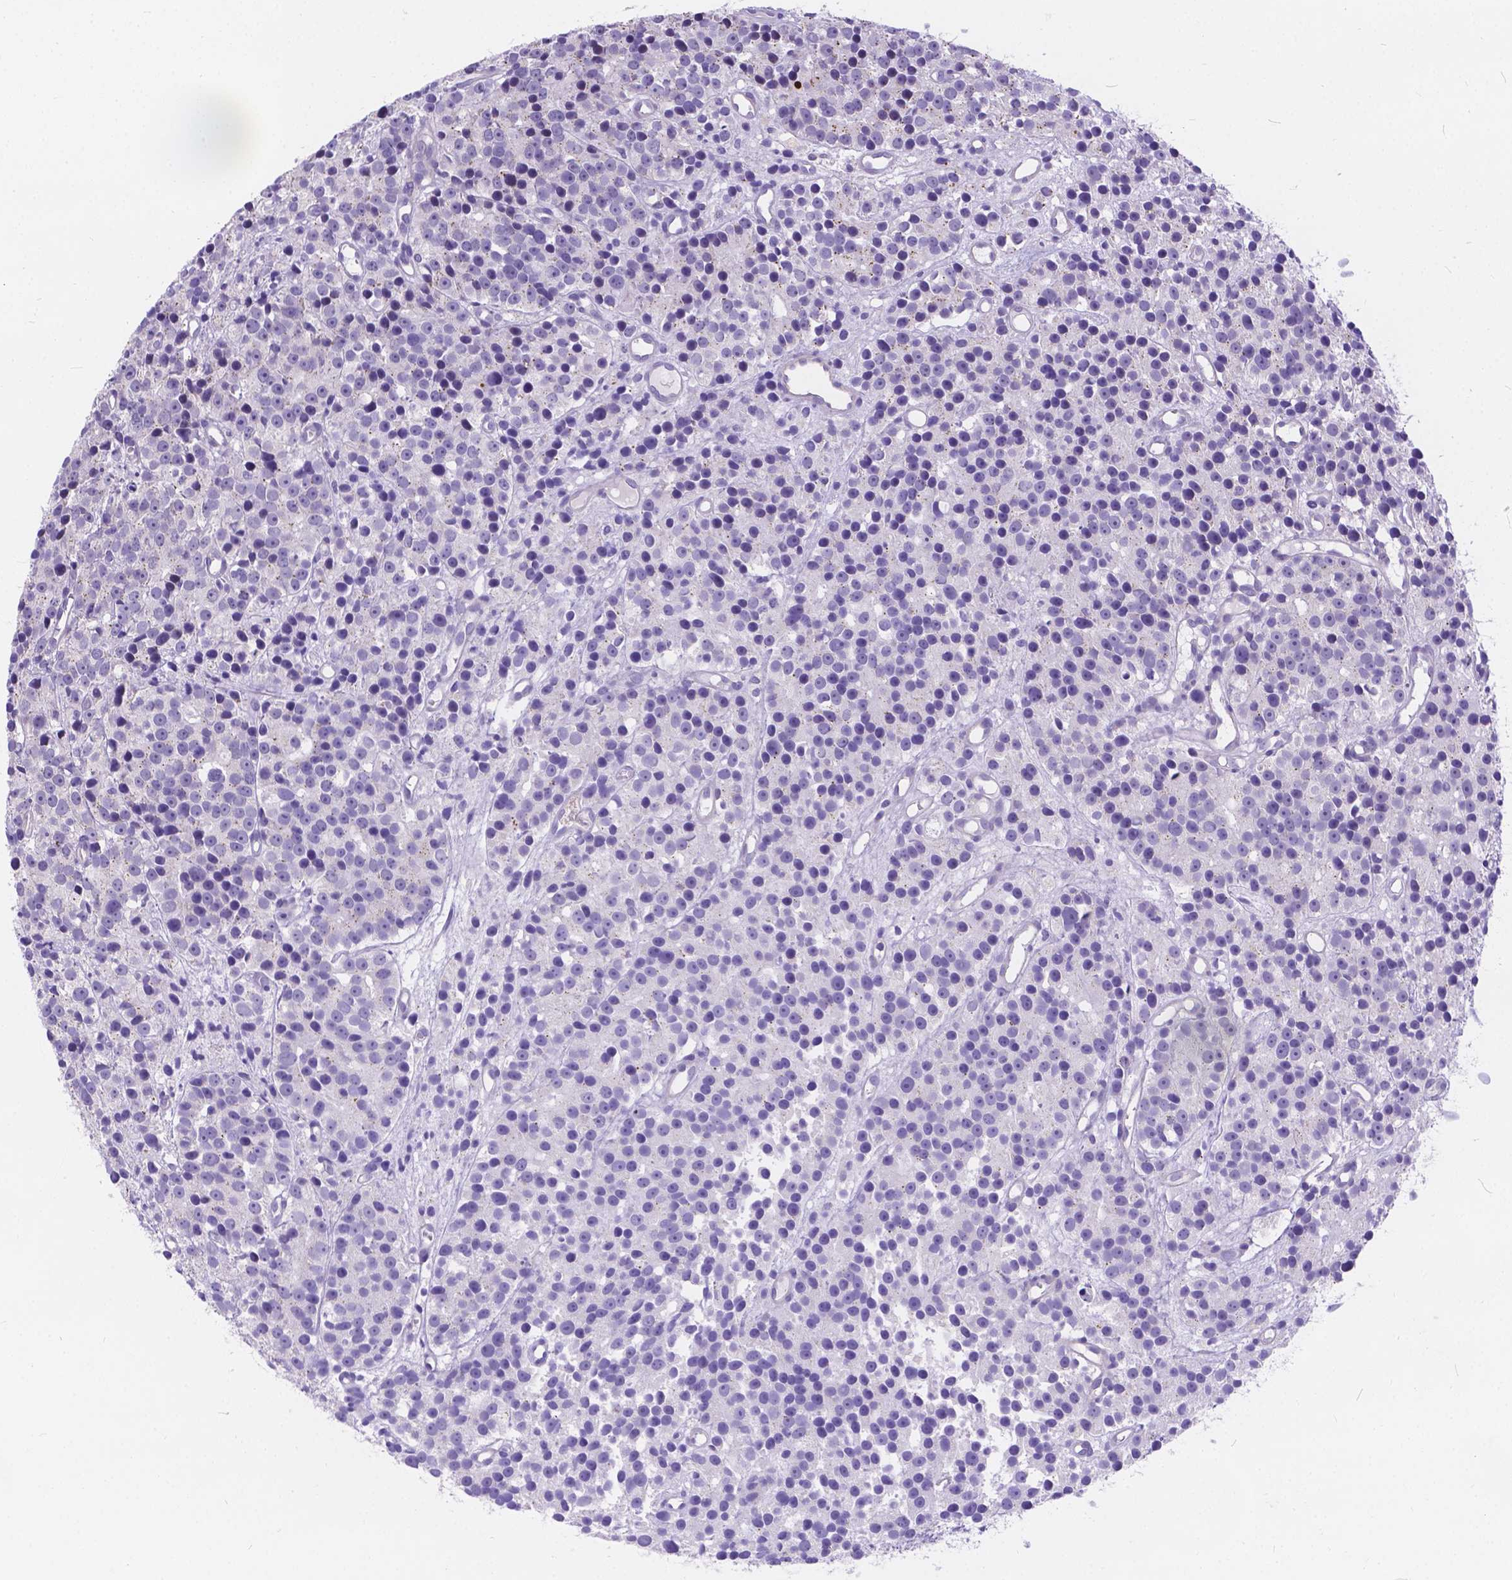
{"staining": {"intensity": "negative", "quantity": "none", "location": "none"}, "tissue": "prostate cancer", "cell_type": "Tumor cells", "image_type": "cancer", "snomed": [{"axis": "morphology", "description": "Adenocarcinoma, High grade"}, {"axis": "topography", "description": "Prostate"}], "caption": "Tumor cells are negative for brown protein staining in prostate cancer (adenocarcinoma (high-grade)).", "gene": "DLEC1", "patient": {"sex": "male", "age": 77}}